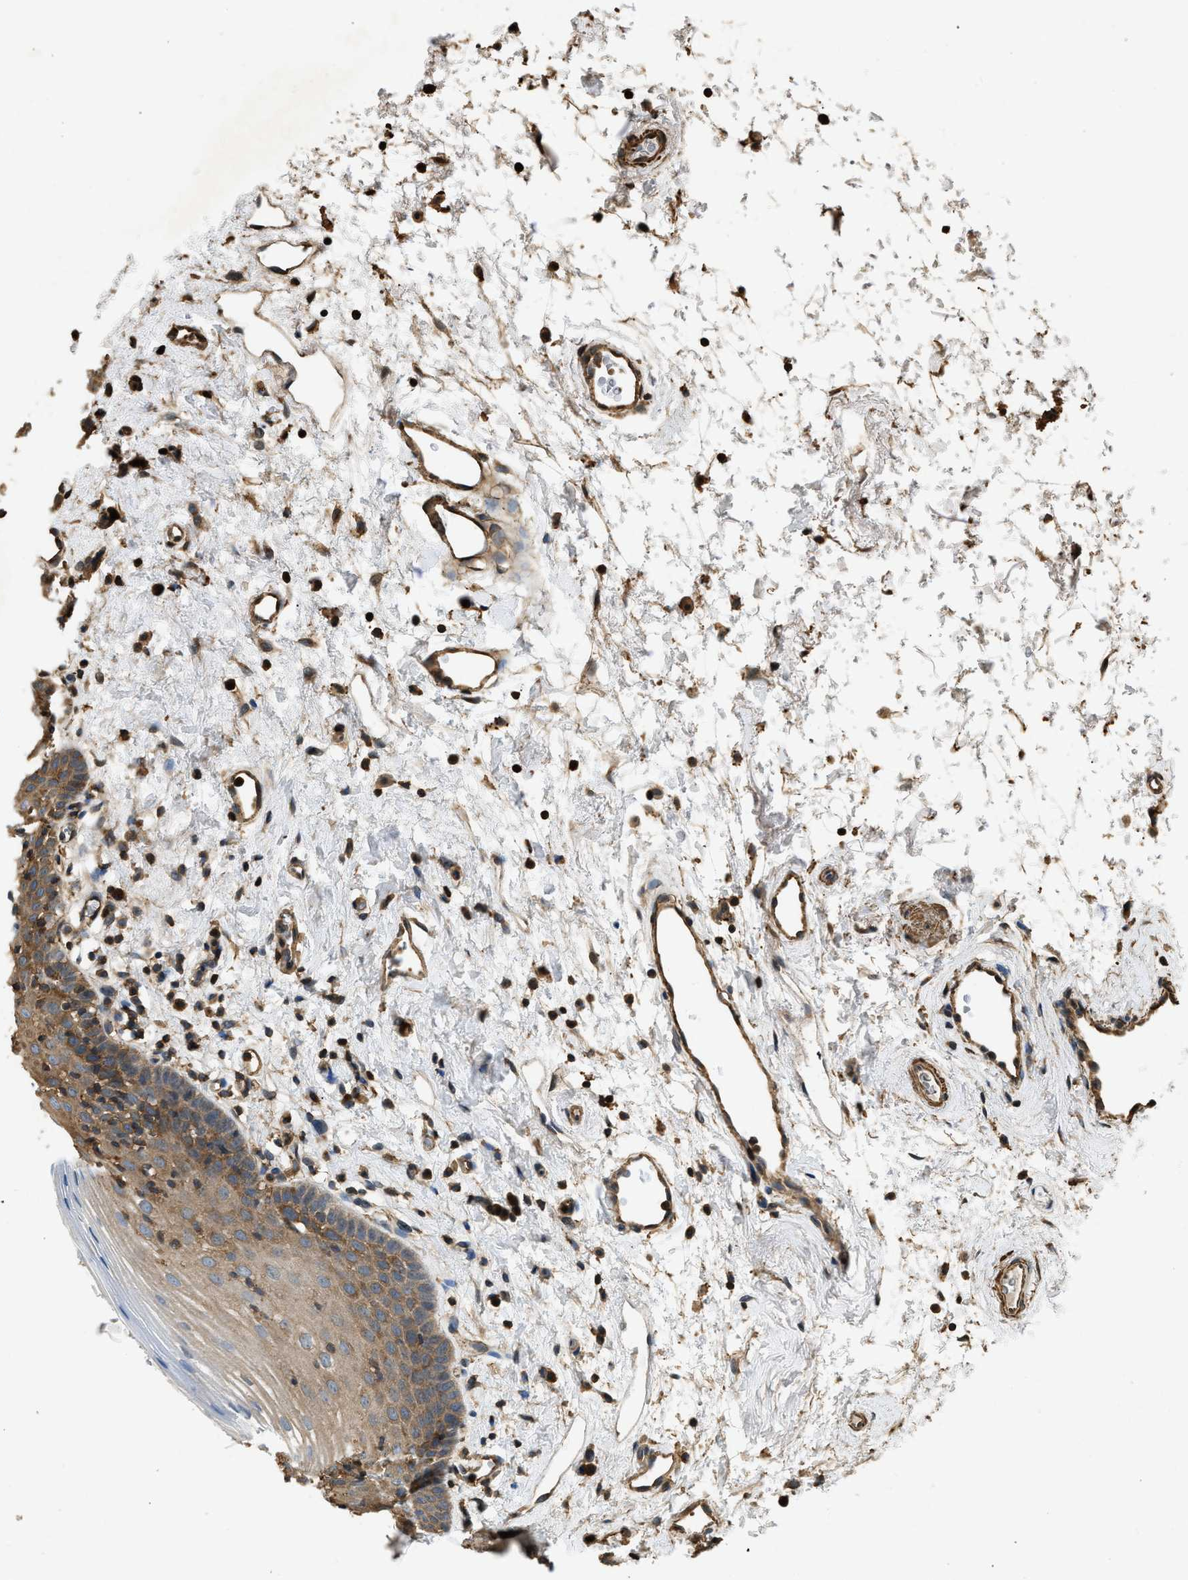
{"staining": {"intensity": "moderate", "quantity": ">75%", "location": "cytoplasmic/membranous"}, "tissue": "oral mucosa", "cell_type": "Squamous epithelial cells", "image_type": "normal", "snomed": [{"axis": "morphology", "description": "Normal tissue, NOS"}, {"axis": "topography", "description": "Oral tissue"}], "caption": "Immunohistochemical staining of benign oral mucosa exhibits moderate cytoplasmic/membranous protein staining in about >75% of squamous epithelial cells.", "gene": "YARS1", "patient": {"sex": "male", "age": 66}}